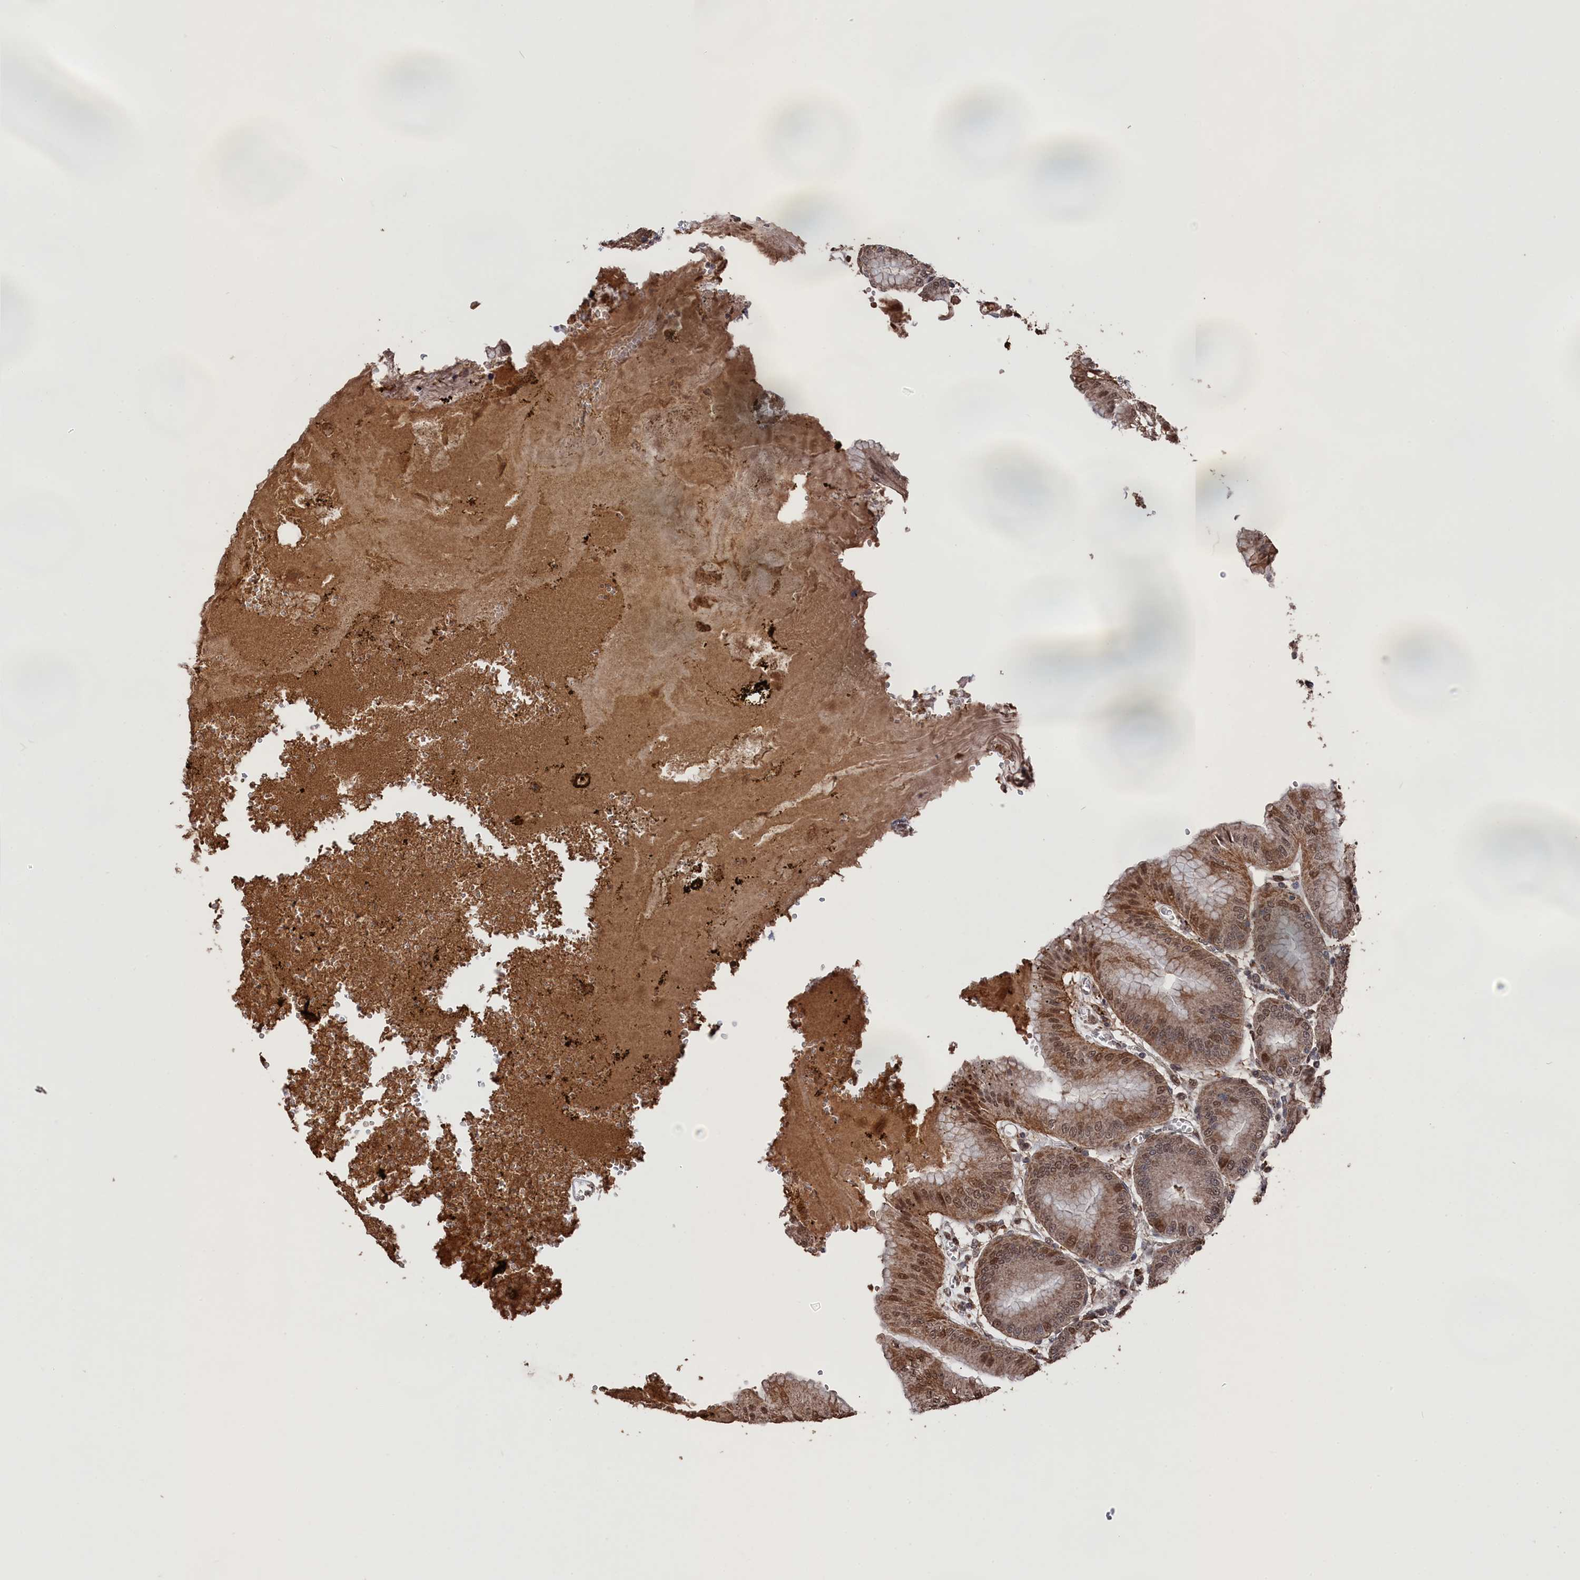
{"staining": {"intensity": "moderate", "quantity": ">75%", "location": "cytoplasmic/membranous,nuclear"}, "tissue": "stomach", "cell_type": "Glandular cells", "image_type": "normal", "snomed": [{"axis": "morphology", "description": "Normal tissue, NOS"}, {"axis": "topography", "description": "Stomach, lower"}], "caption": "DAB (3,3'-diaminobenzidine) immunohistochemical staining of normal human stomach shows moderate cytoplasmic/membranous,nuclear protein positivity in about >75% of glandular cells. The staining is performed using DAB brown chromogen to label protein expression. The nuclei are counter-stained blue using hematoxylin.", "gene": "CEACAM21", "patient": {"sex": "male", "age": 71}}